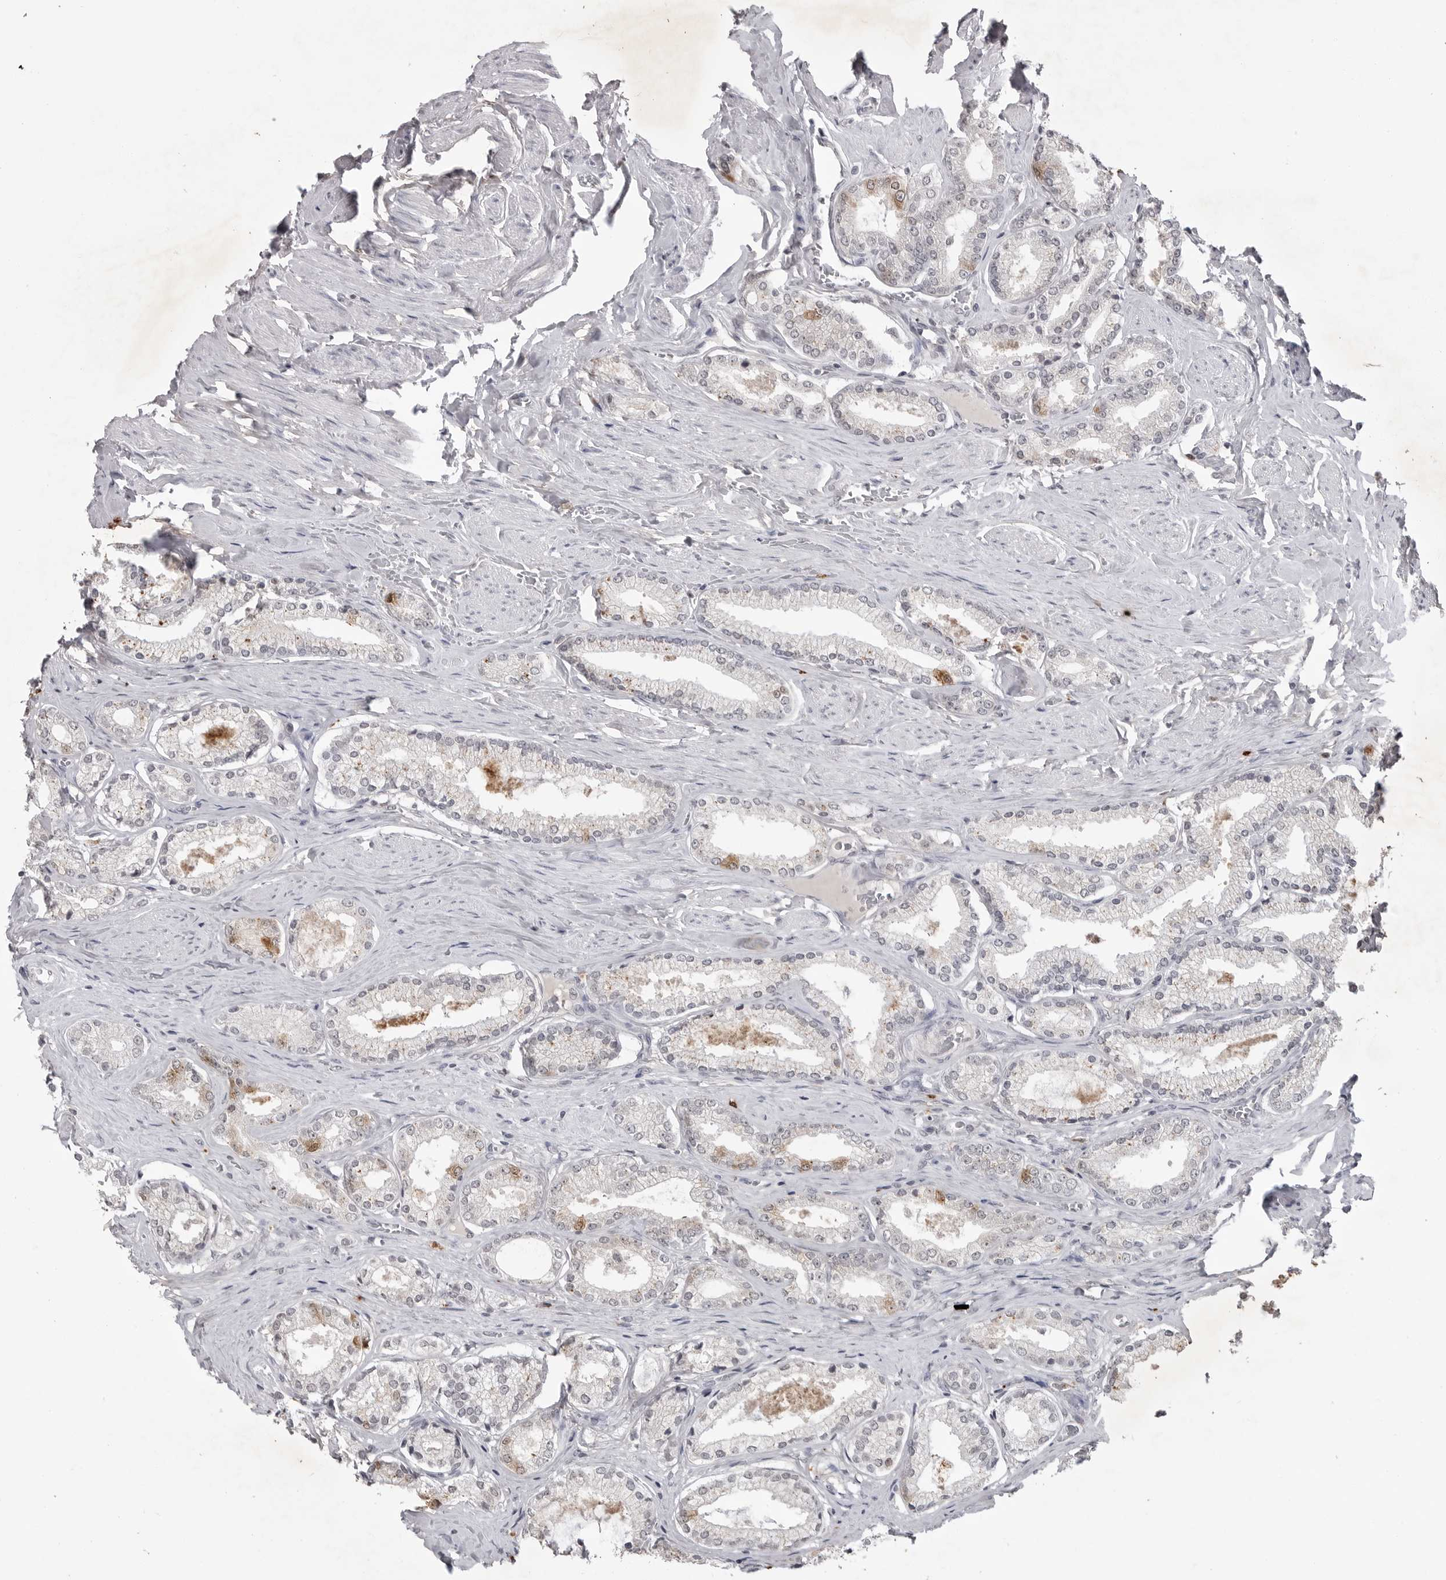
{"staining": {"intensity": "weak", "quantity": "<25%", "location": "cytoplasmic/membranous"}, "tissue": "prostate cancer", "cell_type": "Tumor cells", "image_type": "cancer", "snomed": [{"axis": "morphology", "description": "Adenocarcinoma, Low grade"}, {"axis": "topography", "description": "Prostate"}], "caption": "Immunohistochemical staining of human prostate adenocarcinoma (low-grade) displays no significant expression in tumor cells. (Brightfield microscopy of DAB (3,3'-diaminobenzidine) immunohistochemistry at high magnification).", "gene": "RRM1", "patient": {"sex": "male", "age": 71}}